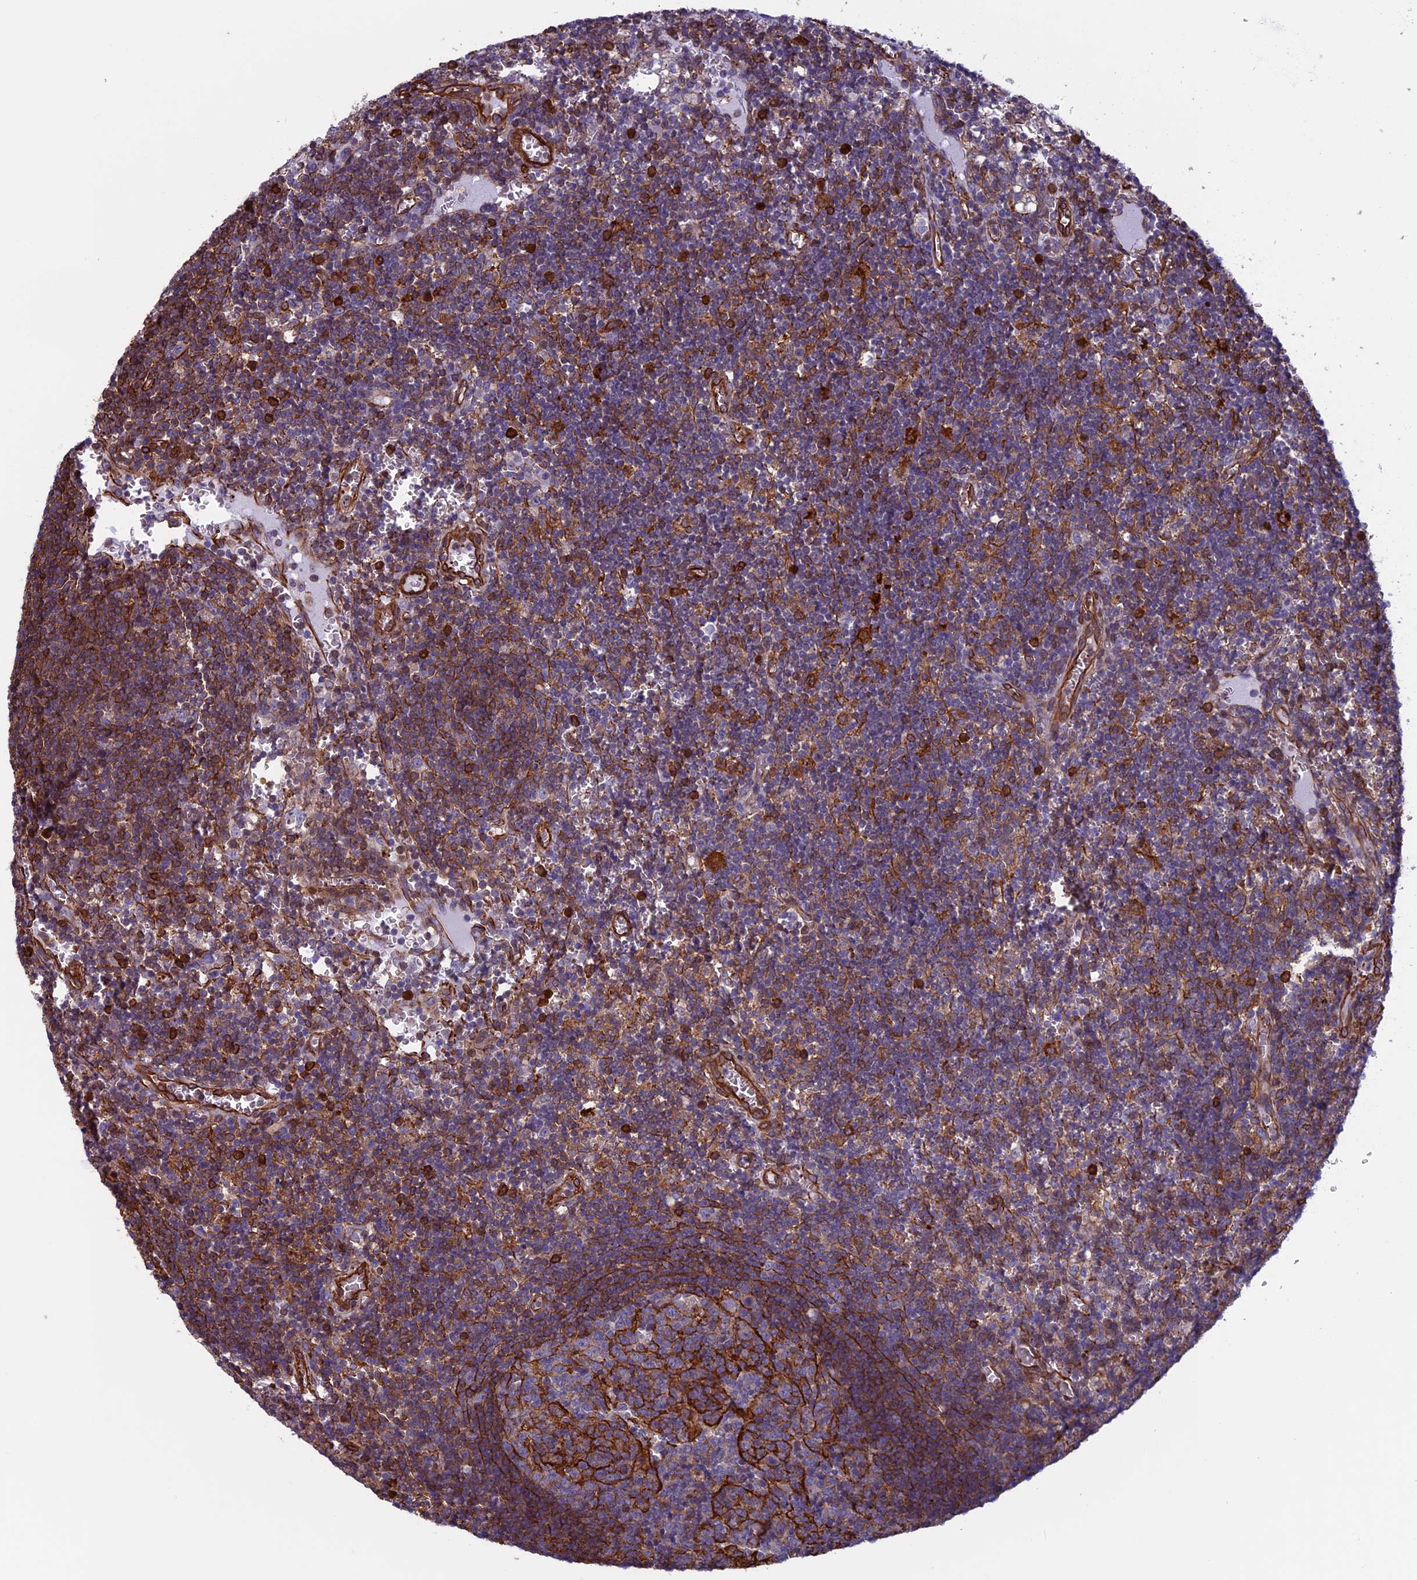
{"staining": {"intensity": "strong", "quantity": "25%-75%", "location": "cytoplasmic/membranous"}, "tissue": "lymph node", "cell_type": "Germinal center cells", "image_type": "normal", "snomed": [{"axis": "morphology", "description": "Normal tissue, NOS"}, {"axis": "topography", "description": "Lymph node"}], "caption": "High-magnification brightfield microscopy of unremarkable lymph node stained with DAB (brown) and counterstained with hematoxylin (blue). germinal center cells exhibit strong cytoplasmic/membranous expression is identified in approximately25%-75% of cells. (Brightfield microscopy of DAB IHC at high magnification).", "gene": "ANGPTL2", "patient": {"sex": "female", "age": 73}}